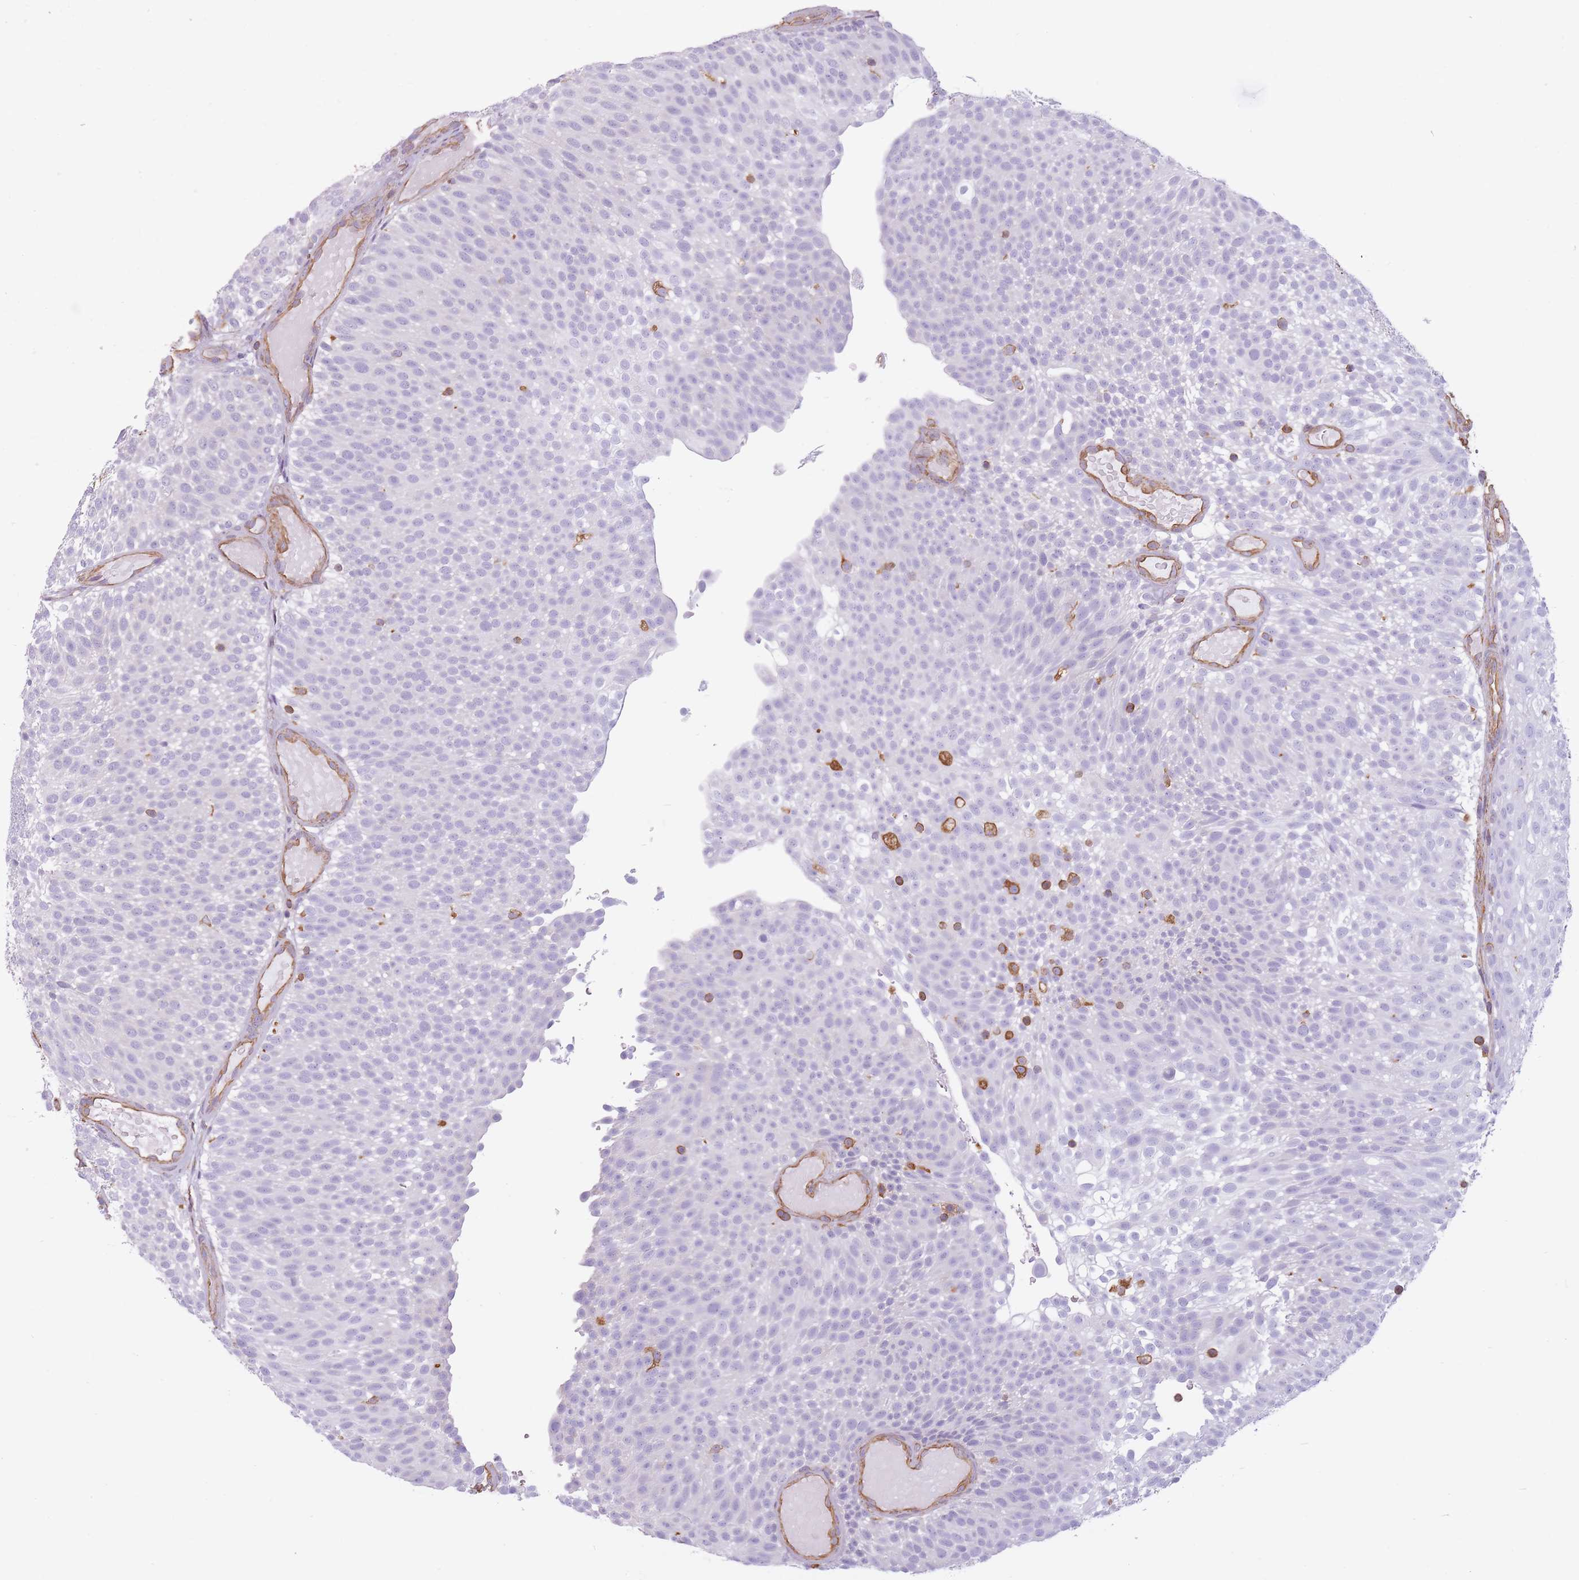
{"staining": {"intensity": "negative", "quantity": "none", "location": "none"}, "tissue": "urothelial cancer", "cell_type": "Tumor cells", "image_type": "cancer", "snomed": [{"axis": "morphology", "description": "Urothelial carcinoma, Low grade"}, {"axis": "topography", "description": "Urinary bladder"}], "caption": "Immunohistochemical staining of urothelial carcinoma (low-grade) shows no significant staining in tumor cells.", "gene": "ADD1", "patient": {"sex": "male", "age": 78}}